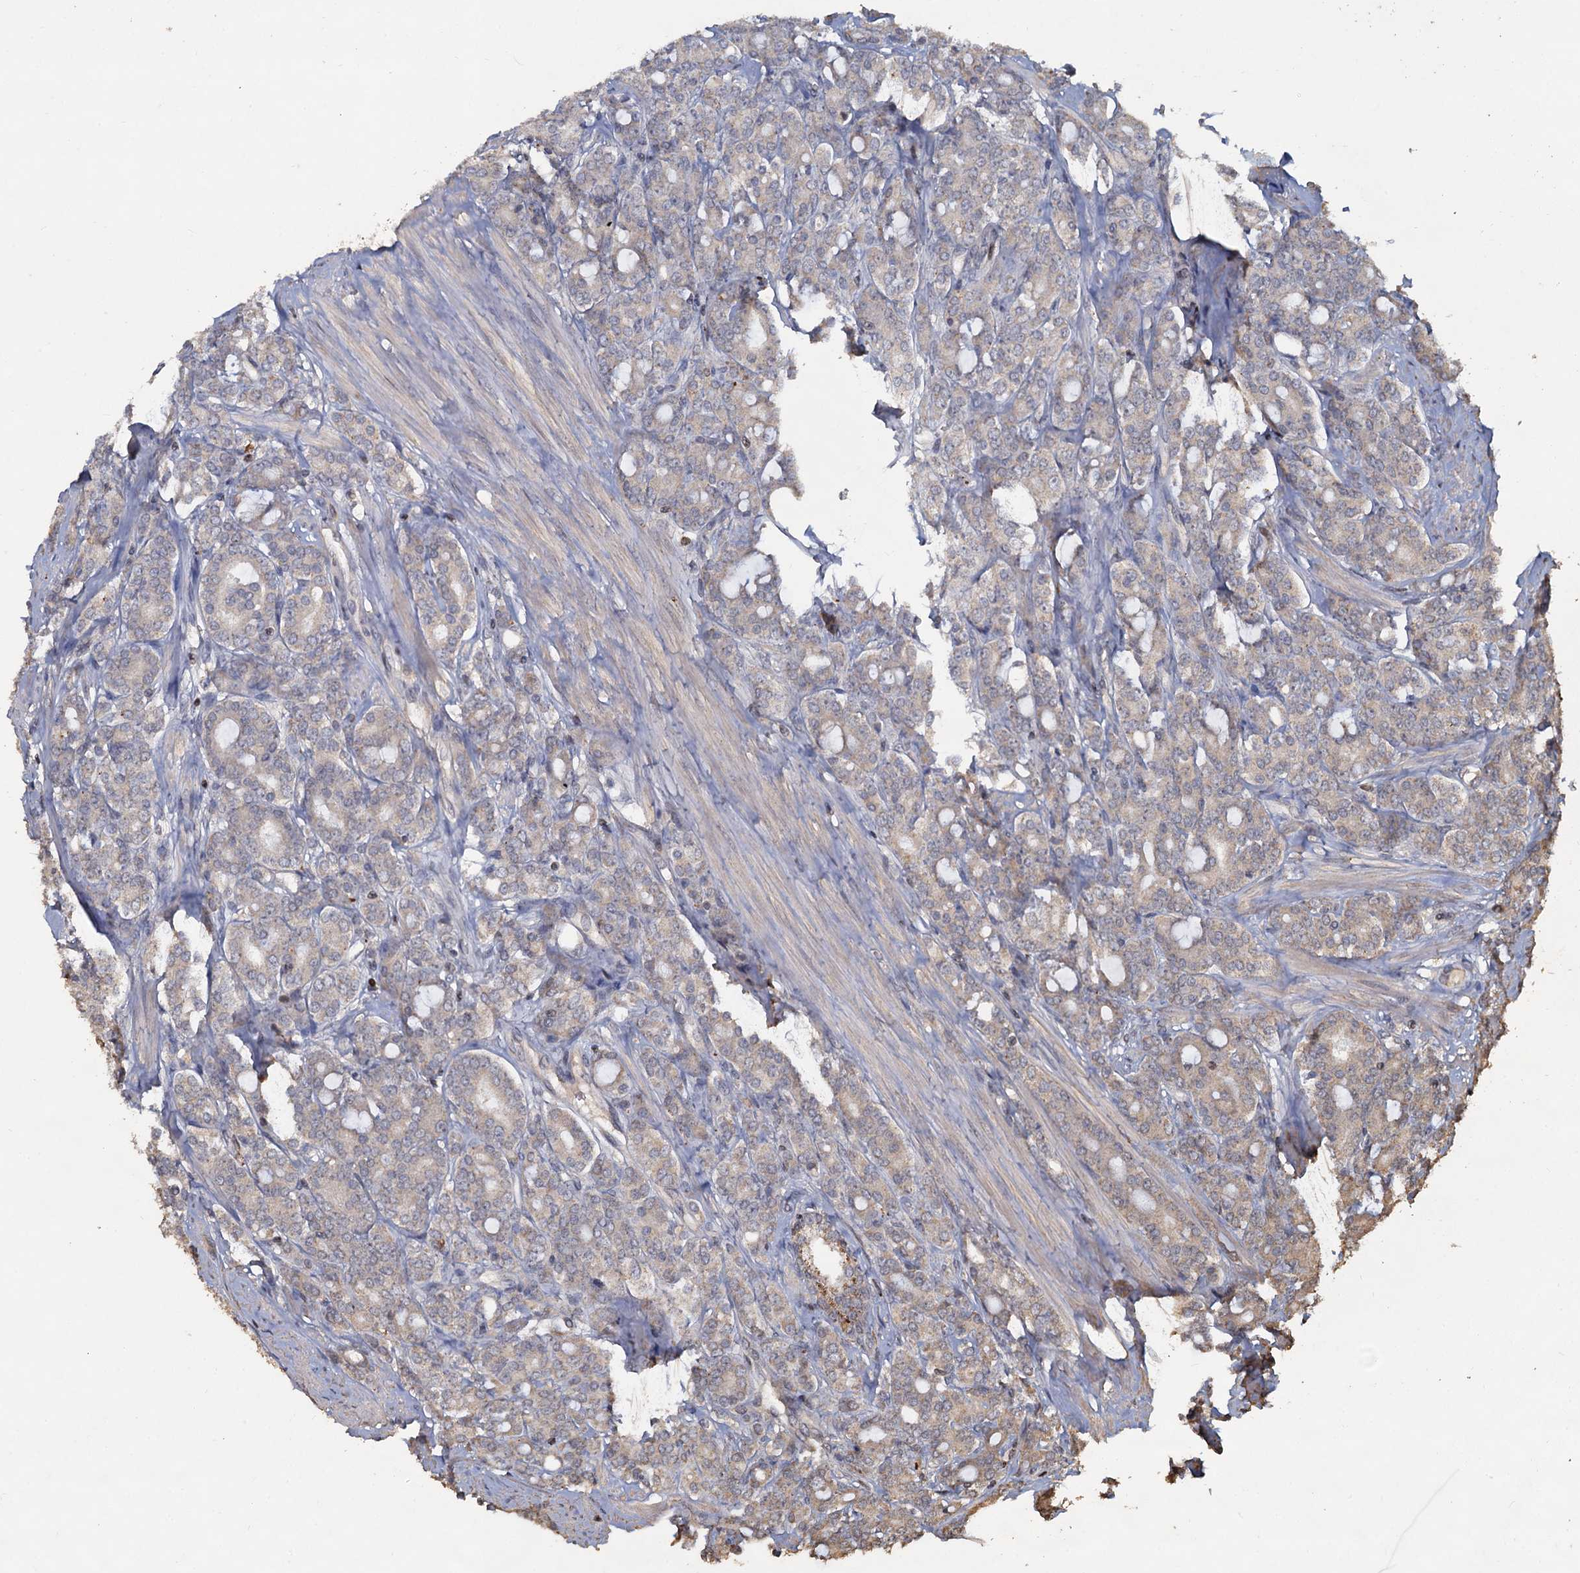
{"staining": {"intensity": "weak", "quantity": "<25%", "location": "cytoplasmic/membranous"}, "tissue": "prostate cancer", "cell_type": "Tumor cells", "image_type": "cancer", "snomed": [{"axis": "morphology", "description": "Adenocarcinoma, High grade"}, {"axis": "topography", "description": "Prostate"}], "caption": "This is an immunohistochemistry (IHC) histopathology image of prostate cancer. There is no expression in tumor cells.", "gene": "CCDC61", "patient": {"sex": "male", "age": 62}}